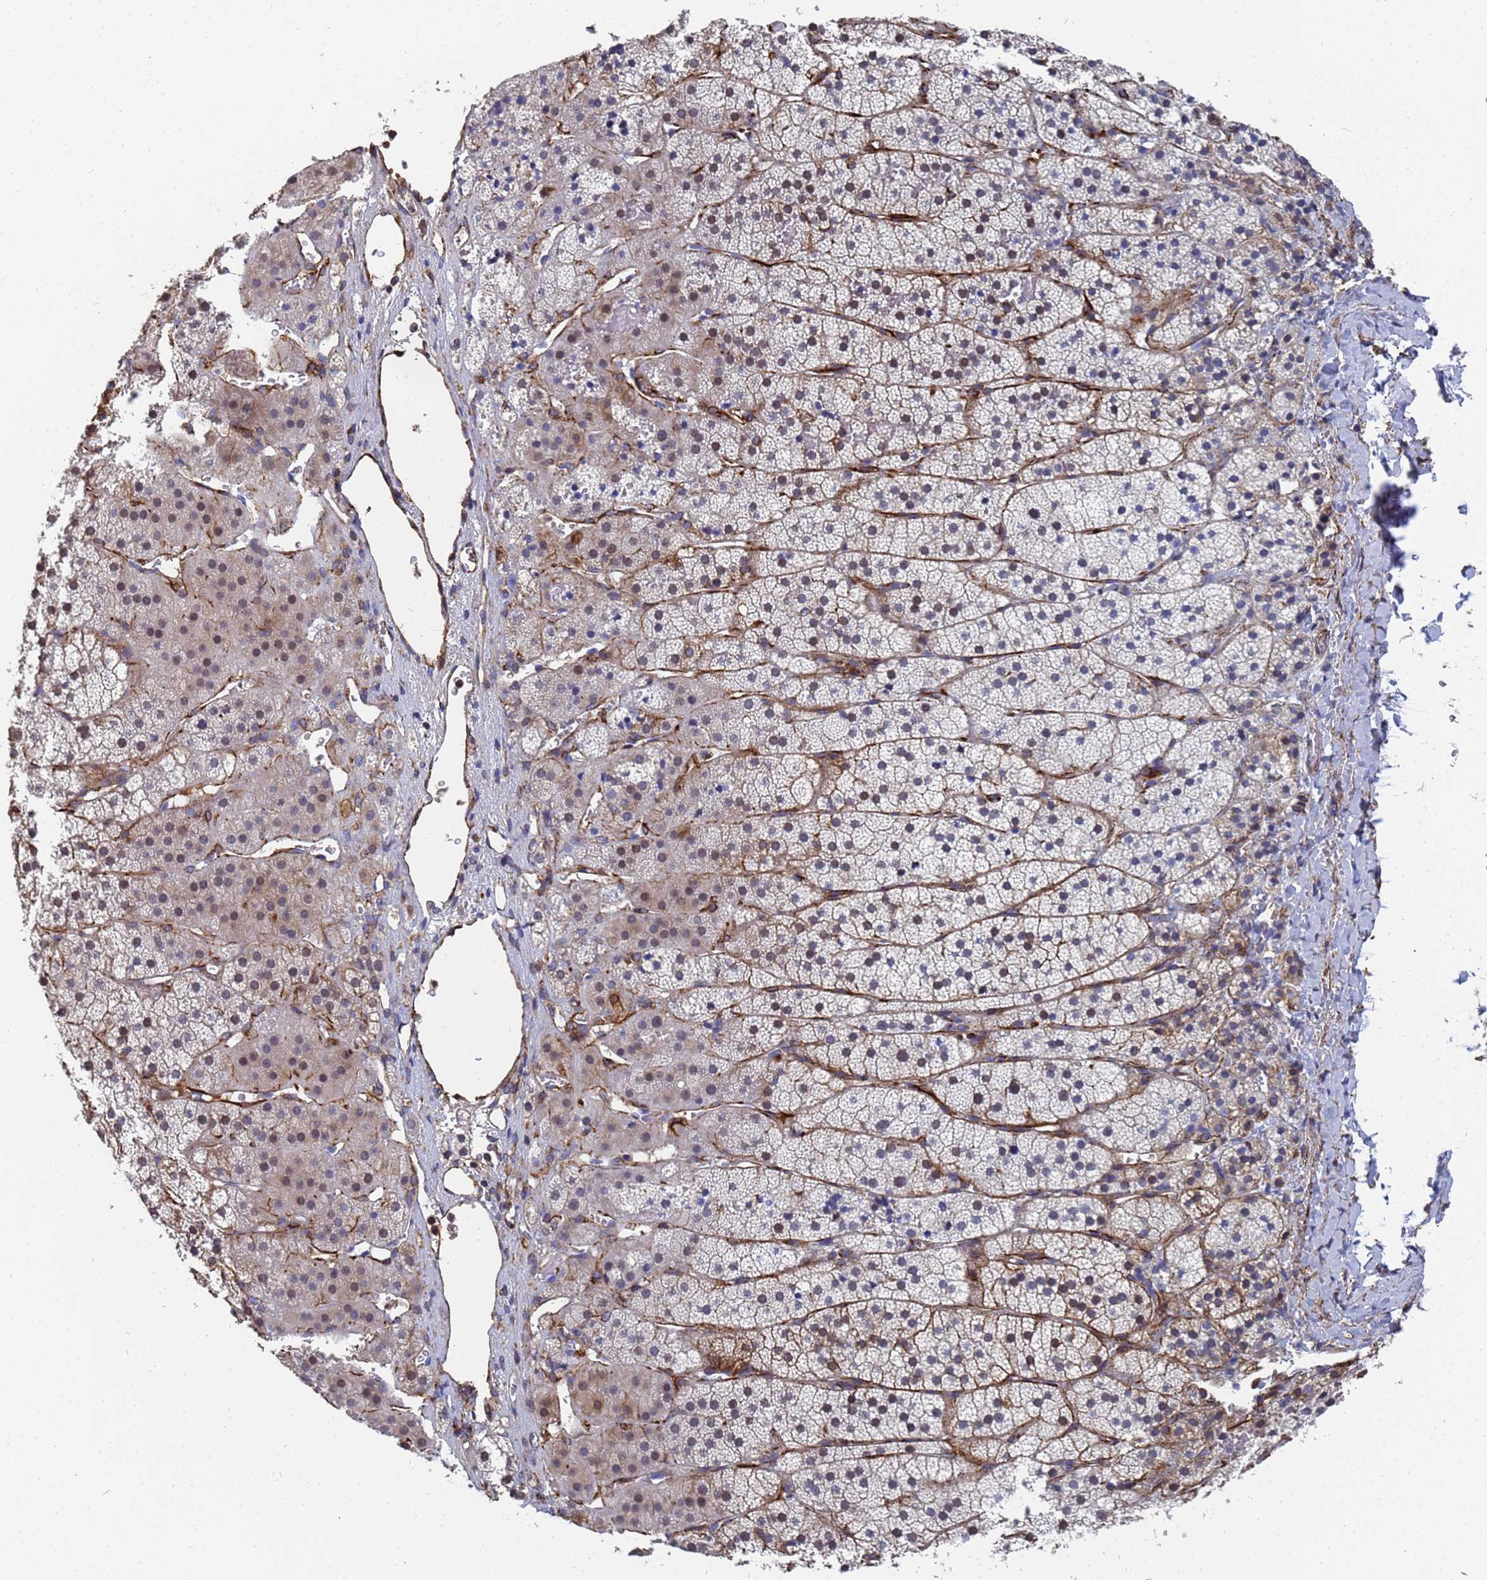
{"staining": {"intensity": "strong", "quantity": "<25%", "location": "cytoplasmic/membranous,nuclear"}, "tissue": "adrenal gland", "cell_type": "Glandular cells", "image_type": "normal", "snomed": [{"axis": "morphology", "description": "Normal tissue, NOS"}, {"axis": "topography", "description": "Adrenal gland"}], "caption": "Immunohistochemistry of normal human adrenal gland reveals medium levels of strong cytoplasmic/membranous,nuclear staining in about <25% of glandular cells.", "gene": "SYT13", "patient": {"sex": "female", "age": 44}}